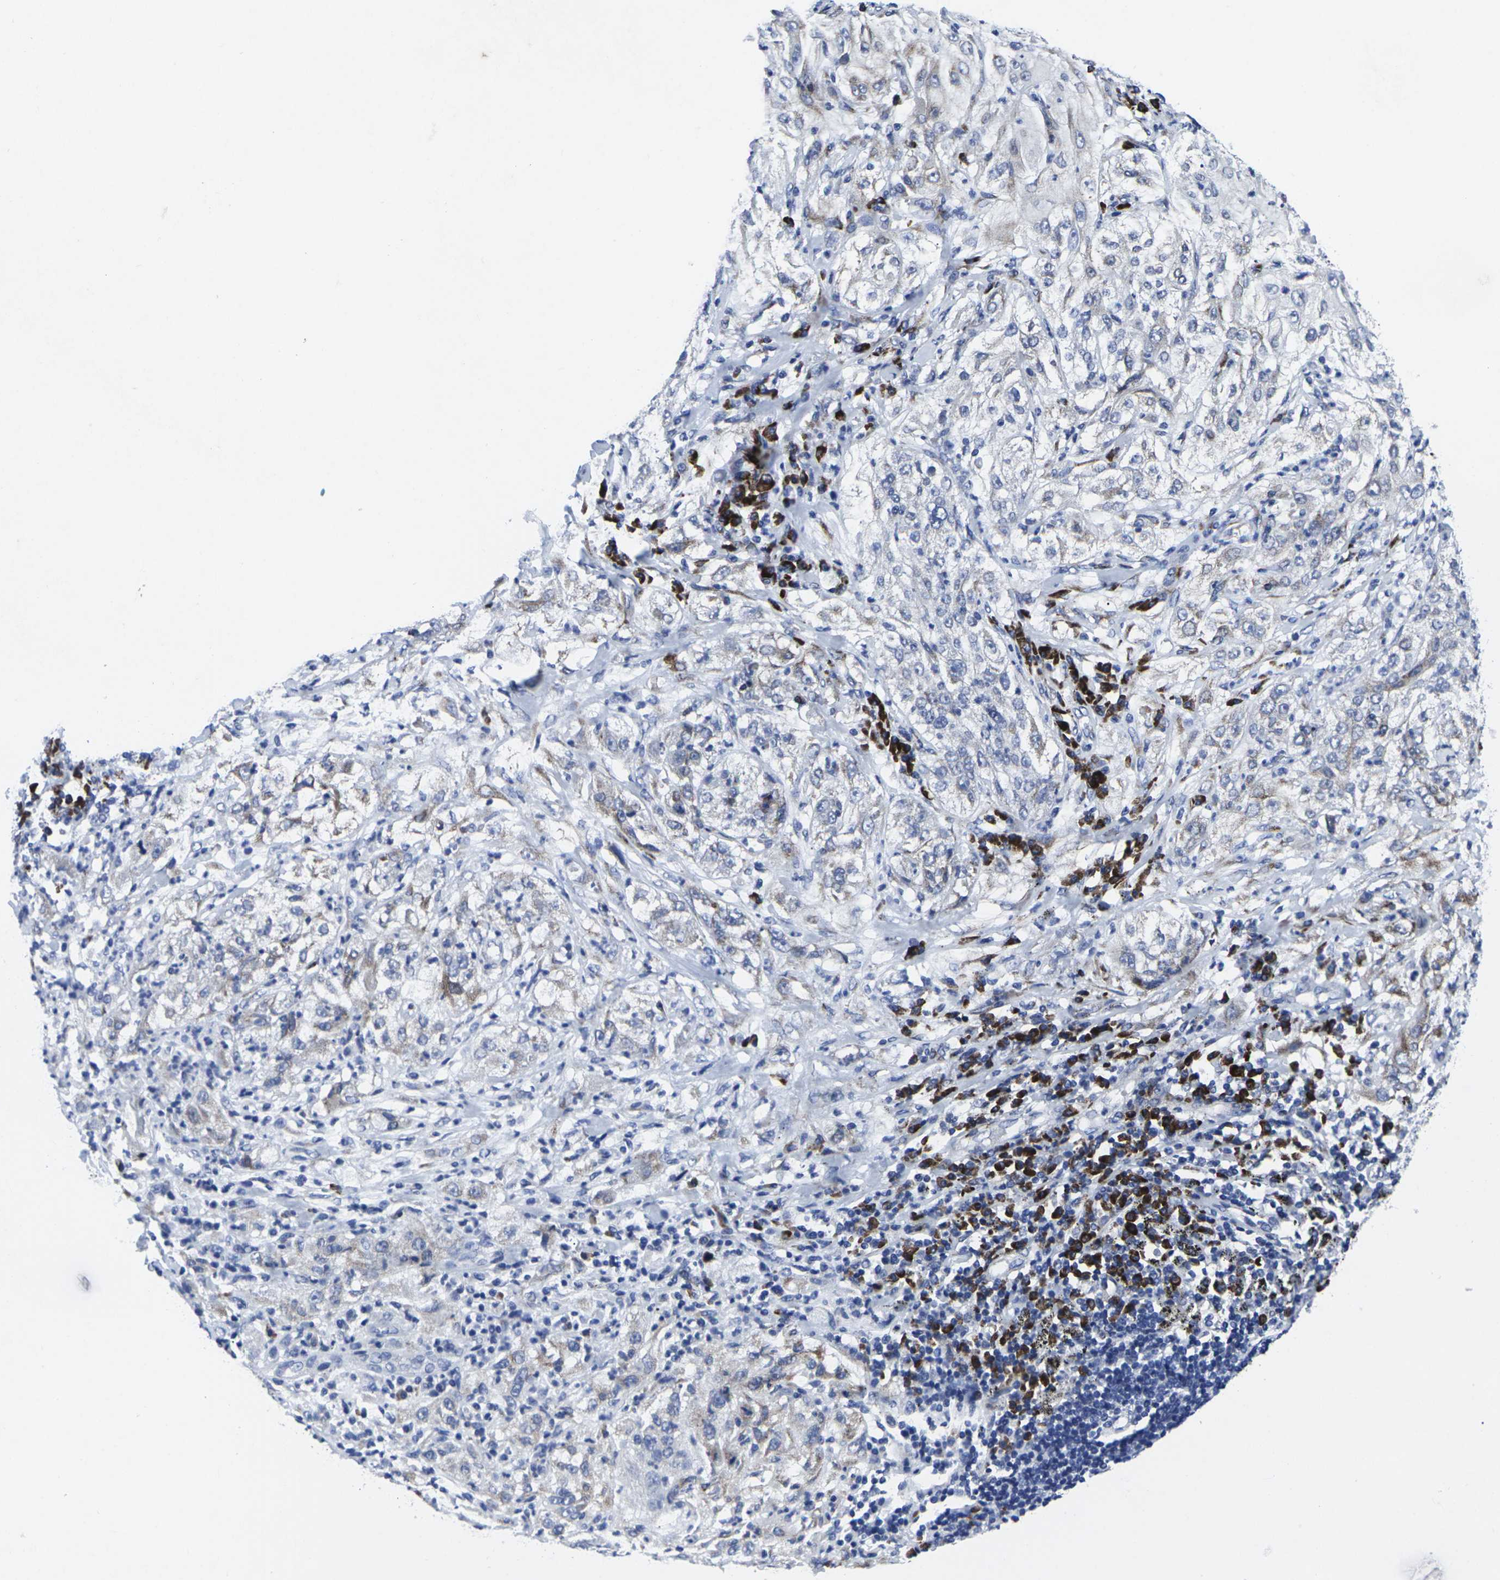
{"staining": {"intensity": "weak", "quantity": "<25%", "location": "cytoplasmic/membranous"}, "tissue": "lung cancer", "cell_type": "Tumor cells", "image_type": "cancer", "snomed": [{"axis": "morphology", "description": "Inflammation, NOS"}, {"axis": "morphology", "description": "Squamous cell carcinoma, NOS"}, {"axis": "topography", "description": "Lymph node"}, {"axis": "topography", "description": "Soft tissue"}, {"axis": "topography", "description": "Lung"}], "caption": "Lung squamous cell carcinoma was stained to show a protein in brown. There is no significant positivity in tumor cells. The staining was performed using DAB (3,3'-diaminobenzidine) to visualize the protein expression in brown, while the nuclei were stained in blue with hematoxylin (Magnification: 20x).", "gene": "RPN1", "patient": {"sex": "male", "age": 66}}